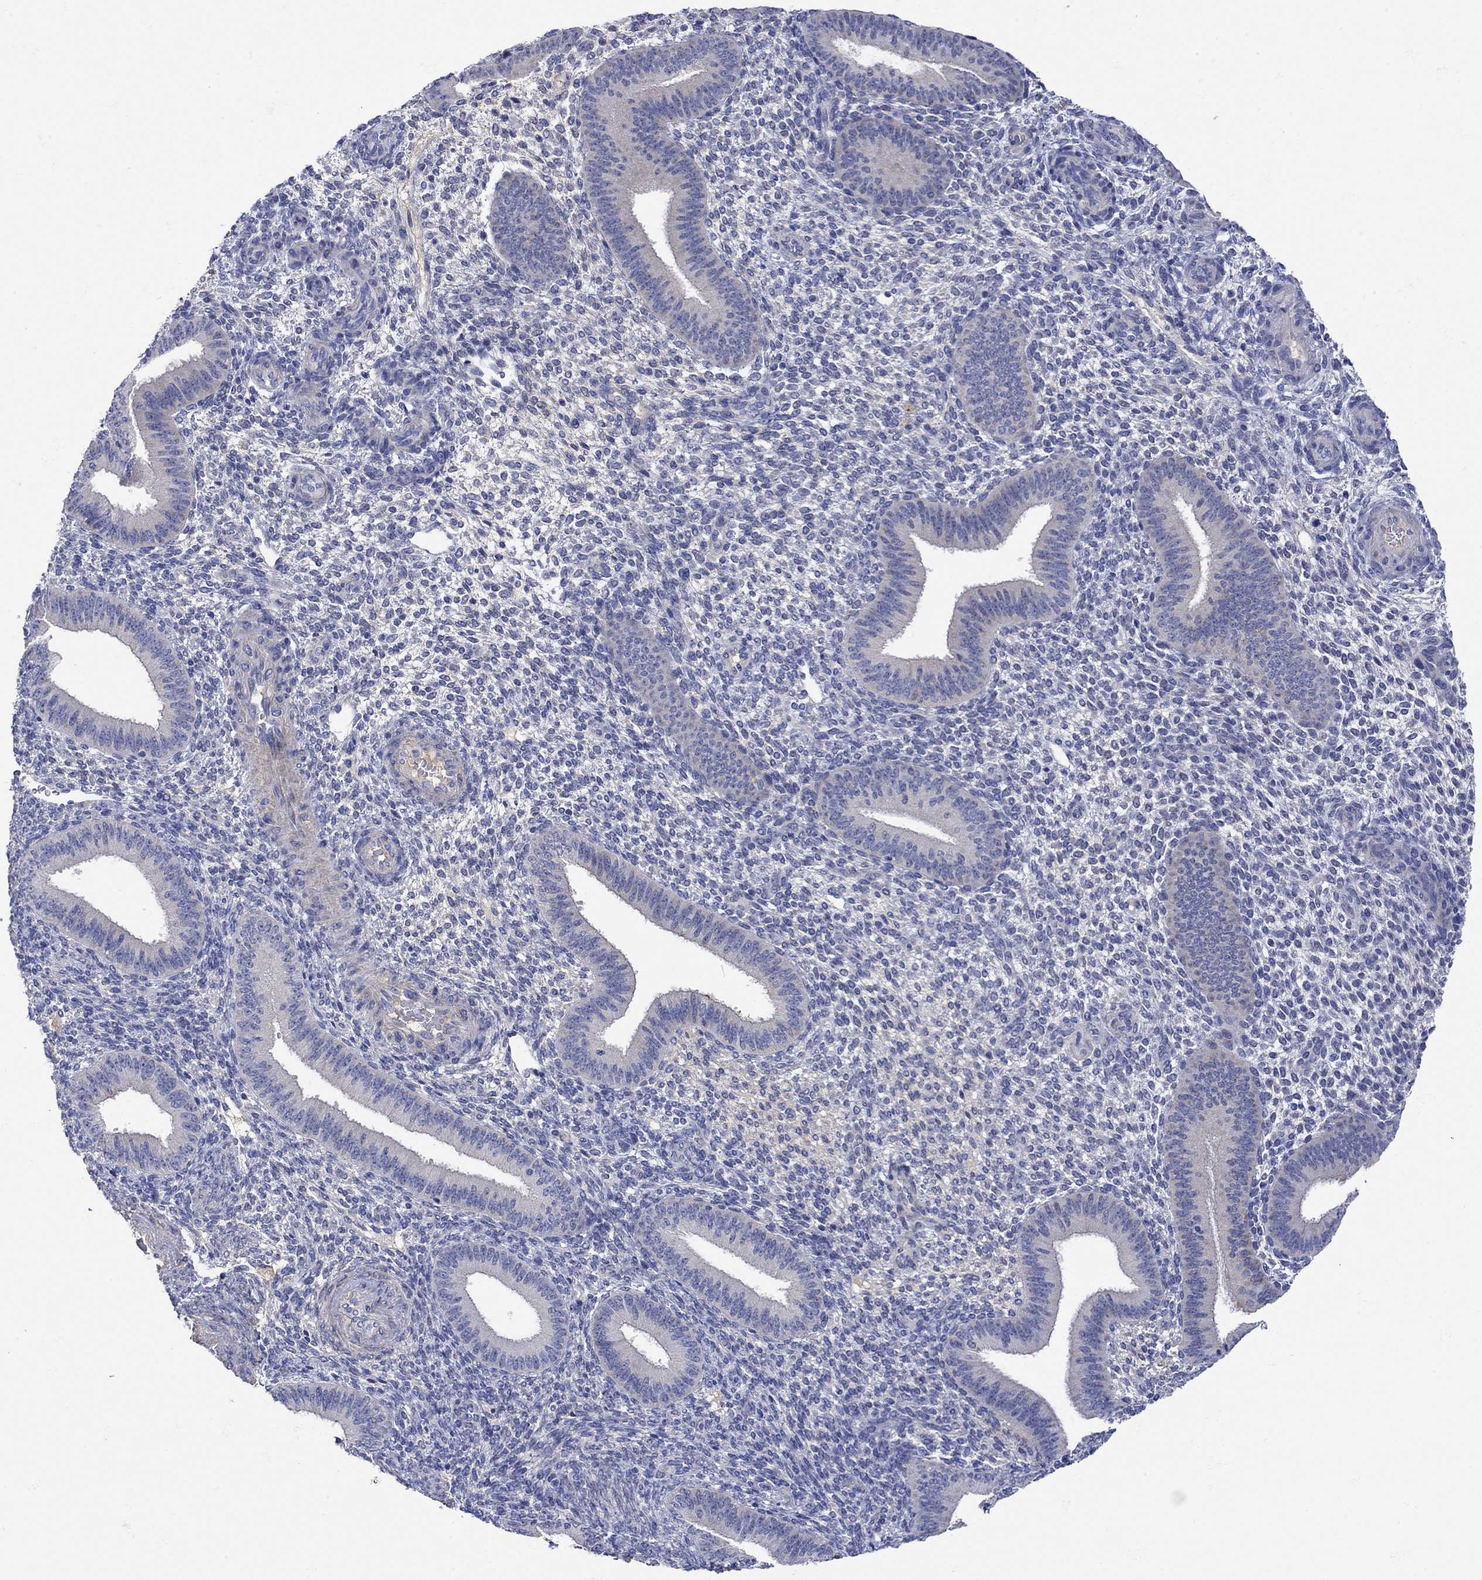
{"staining": {"intensity": "negative", "quantity": "none", "location": "none"}, "tissue": "endometrium", "cell_type": "Cells in endometrial stroma", "image_type": "normal", "snomed": [{"axis": "morphology", "description": "Normal tissue, NOS"}, {"axis": "topography", "description": "Endometrium"}], "caption": "DAB (3,3'-diaminobenzidine) immunohistochemical staining of normal endometrium shows no significant positivity in cells in endometrial stroma. (Brightfield microscopy of DAB (3,3'-diaminobenzidine) IHC at high magnification).", "gene": "MSI1", "patient": {"sex": "female", "age": 39}}